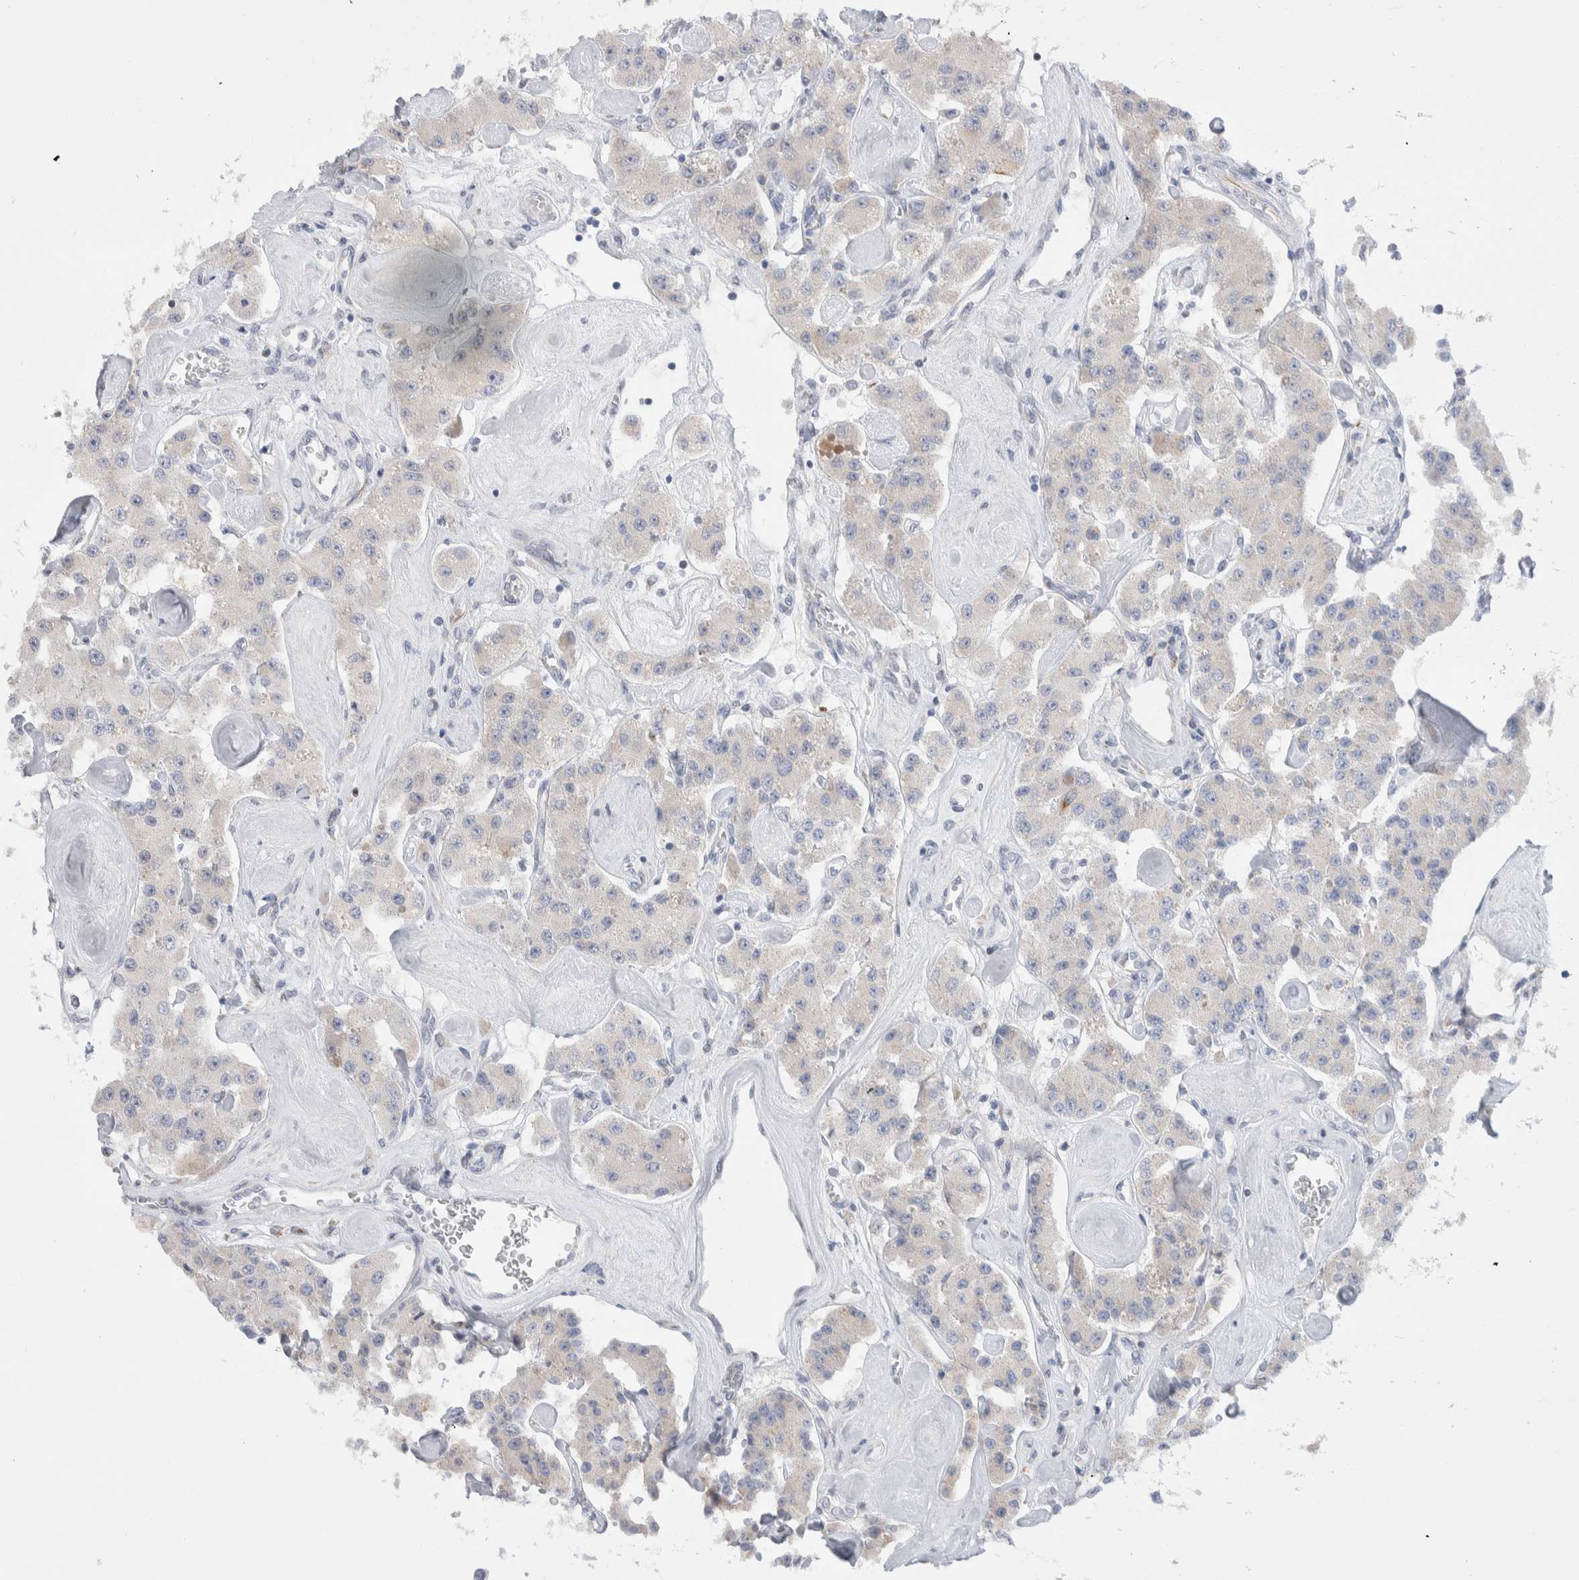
{"staining": {"intensity": "weak", "quantity": "<25%", "location": "cytoplasmic/membranous"}, "tissue": "carcinoid", "cell_type": "Tumor cells", "image_type": "cancer", "snomed": [{"axis": "morphology", "description": "Carcinoid, malignant, NOS"}, {"axis": "topography", "description": "Pancreas"}], "caption": "IHC image of carcinoid (malignant) stained for a protein (brown), which reveals no staining in tumor cells.", "gene": "C1orf112", "patient": {"sex": "male", "age": 41}}